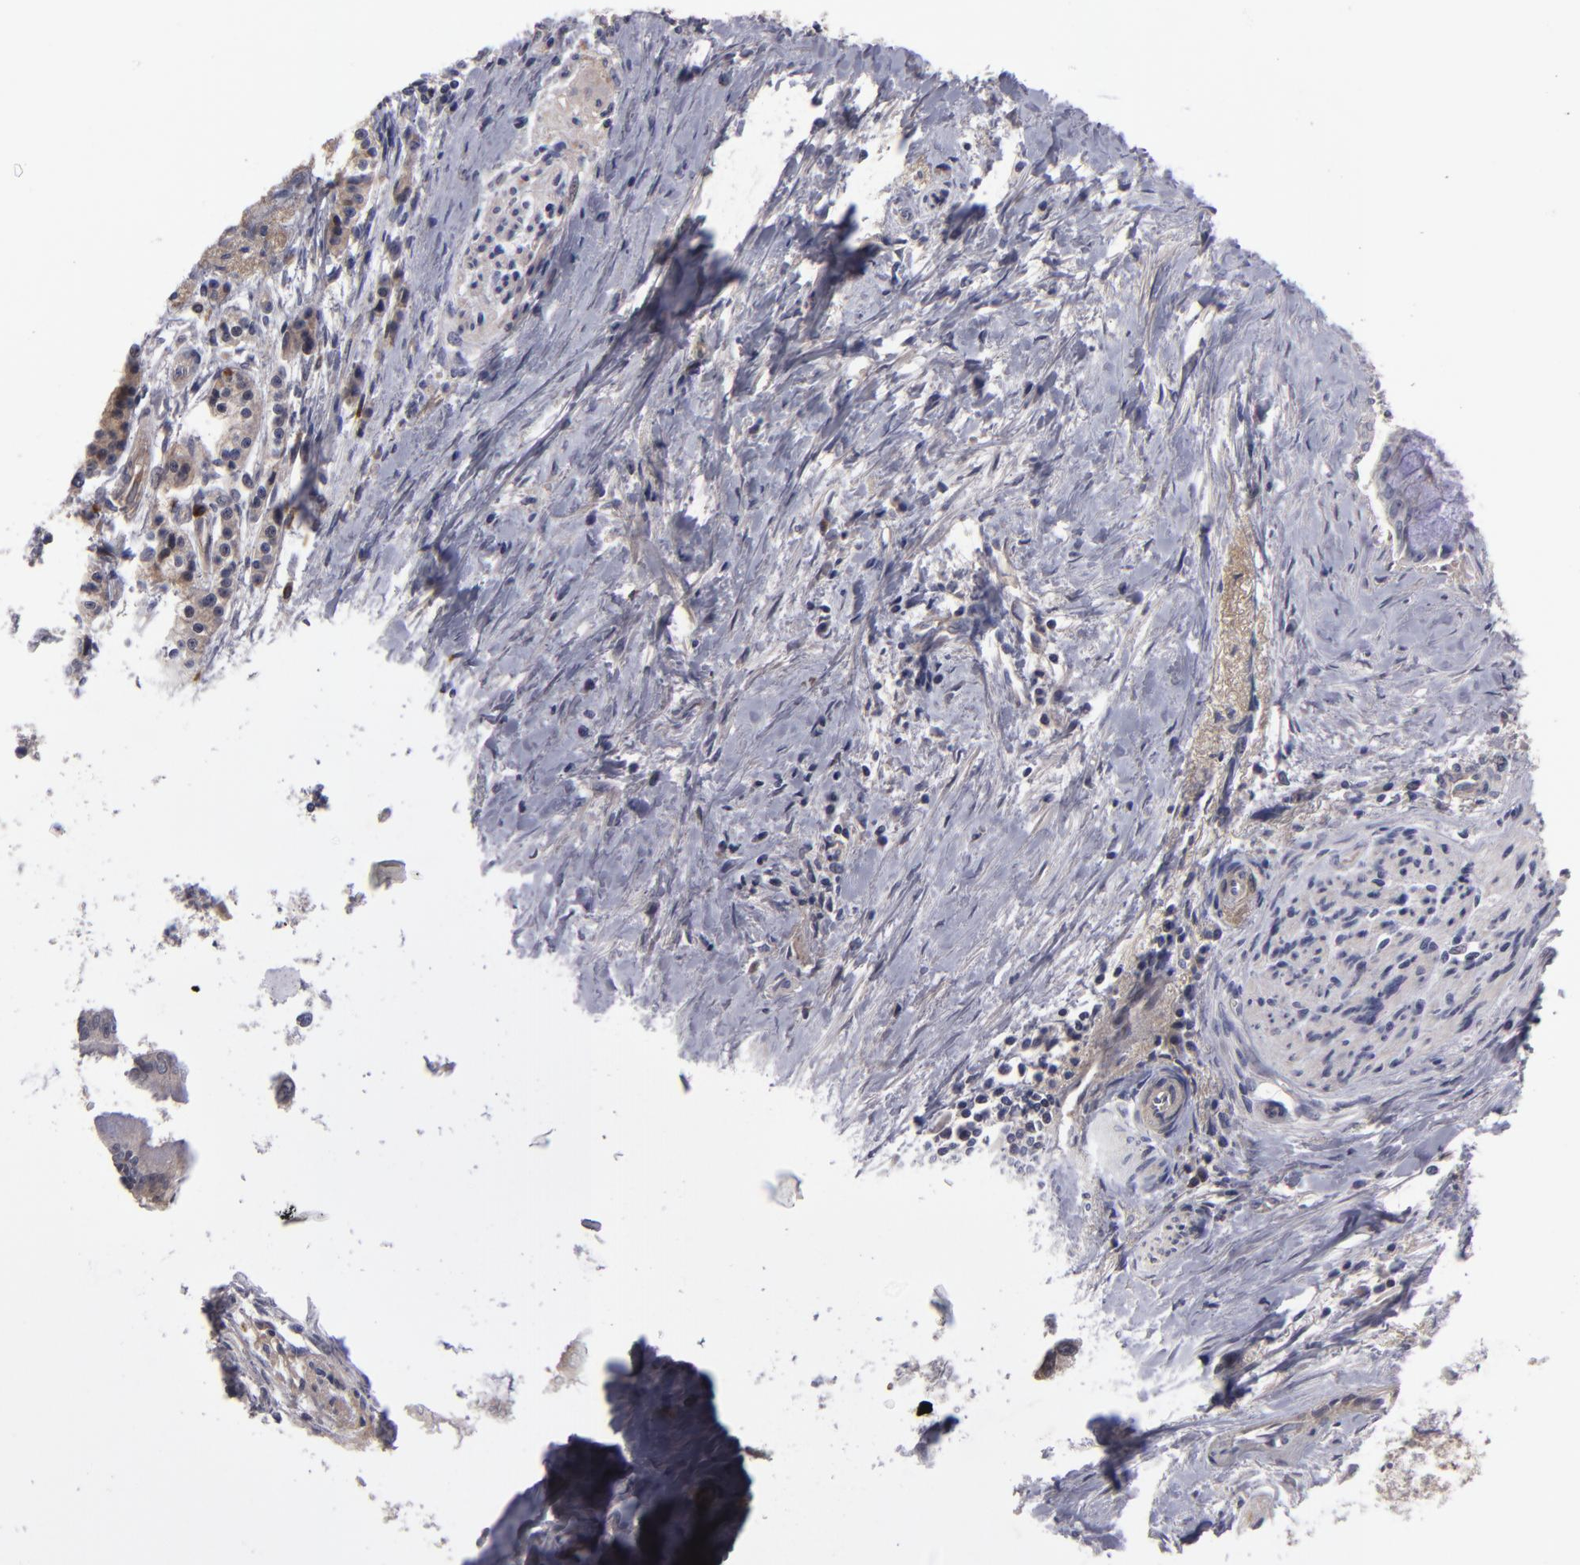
{"staining": {"intensity": "weak", "quantity": "25%-75%", "location": "cytoplasmic/membranous"}, "tissue": "pancreatic cancer", "cell_type": "Tumor cells", "image_type": "cancer", "snomed": [{"axis": "morphology", "description": "Adenocarcinoma, NOS"}, {"axis": "topography", "description": "Pancreas"}], "caption": "Human pancreatic cancer (adenocarcinoma) stained with a protein marker displays weak staining in tumor cells.", "gene": "ITIH4", "patient": {"sex": "male", "age": 59}}